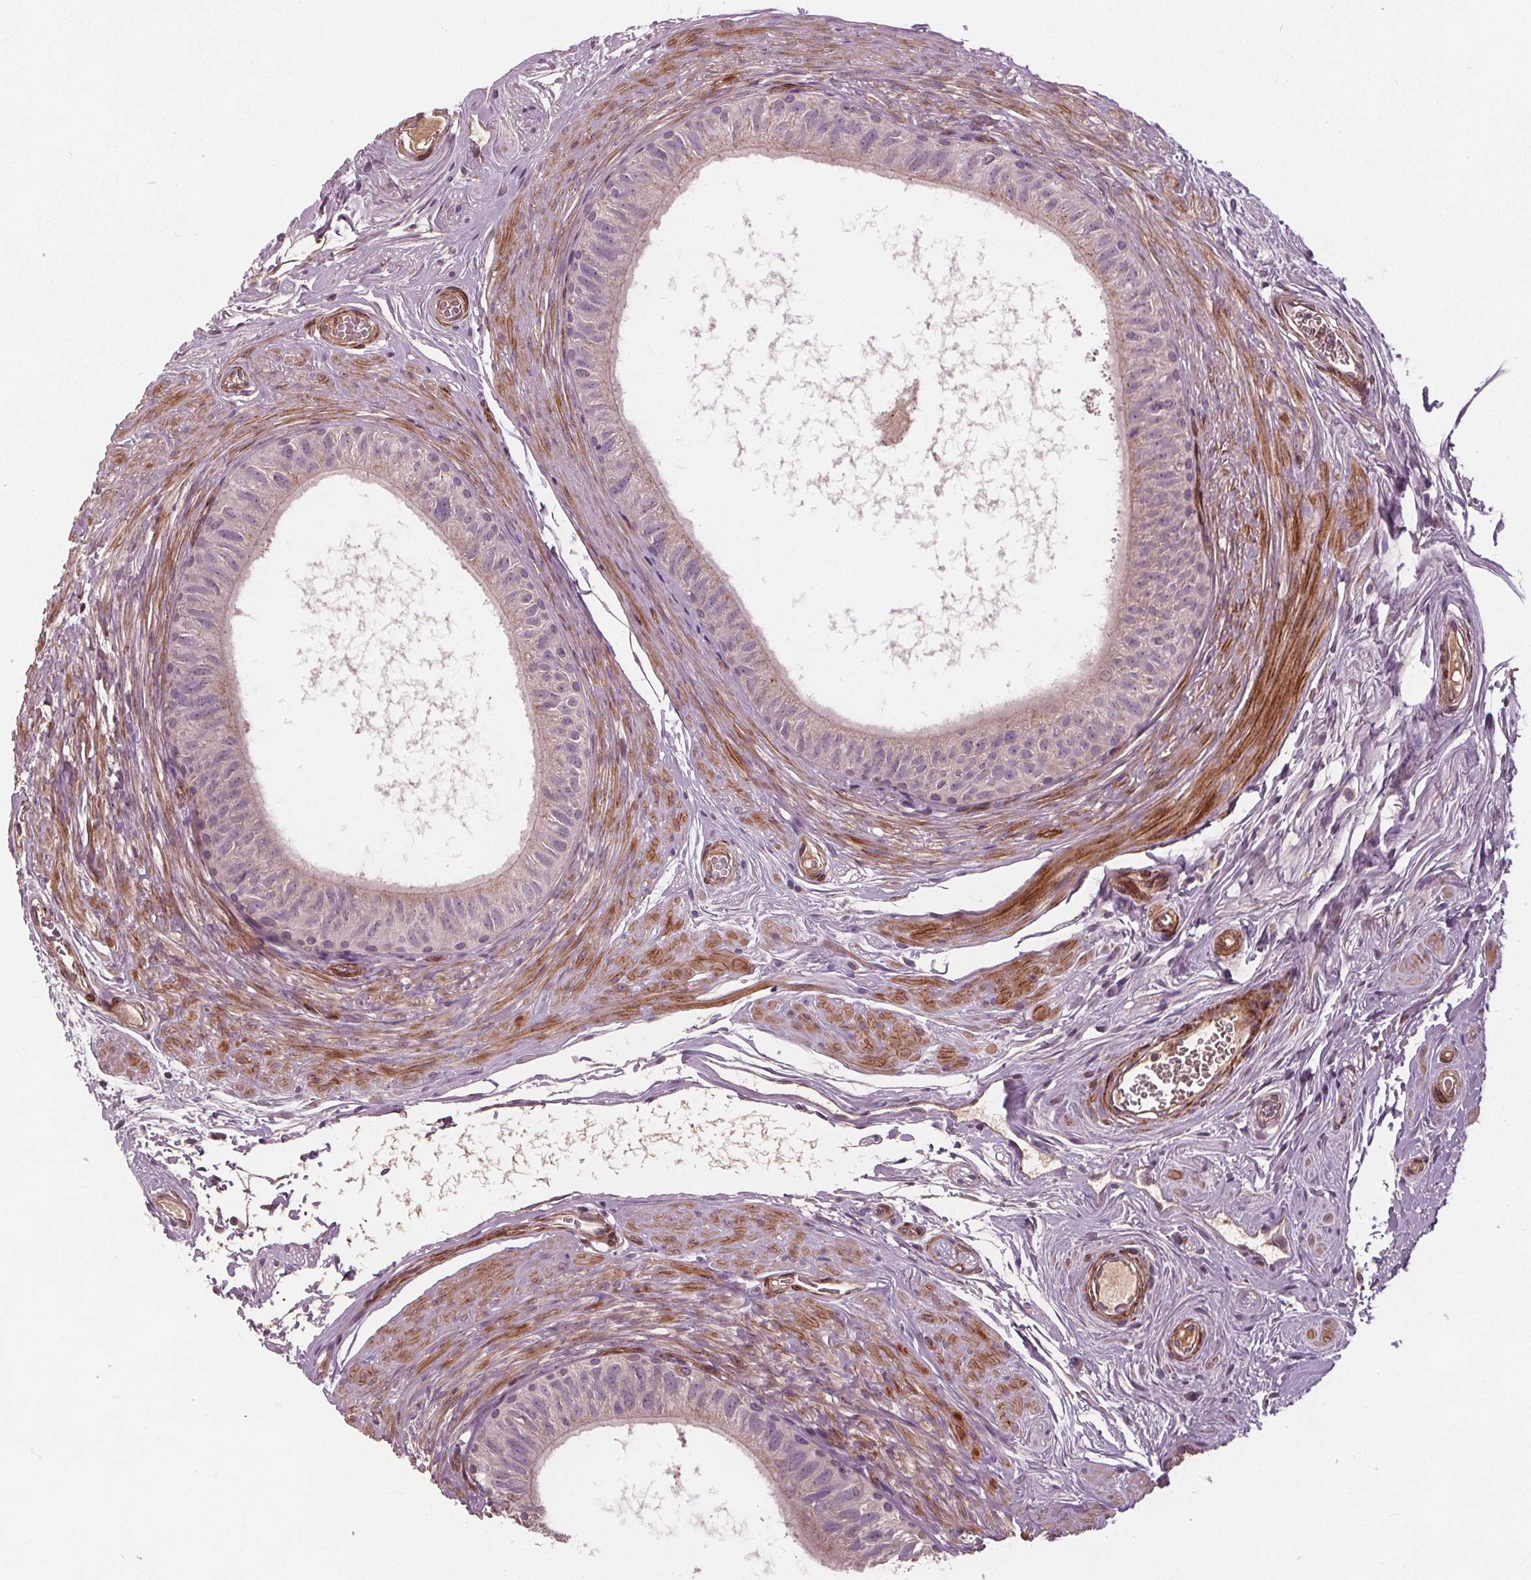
{"staining": {"intensity": "negative", "quantity": "none", "location": "none"}, "tissue": "epididymis", "cell_type": "Glandular cells", "image_type": "normal", "snomed": [{"axis": "morphology", "description": "Normal tissue, NOS"}, {"axis": "topography", "description": "Epididymis"}], "caption": "IHC histopathology image of unremarkable epididymis: human epididymis stained with DAB shows no significant protein staining in glandular cells.", "gene": "PDGFD", "patient": {"sex": "male", "age": 36}}